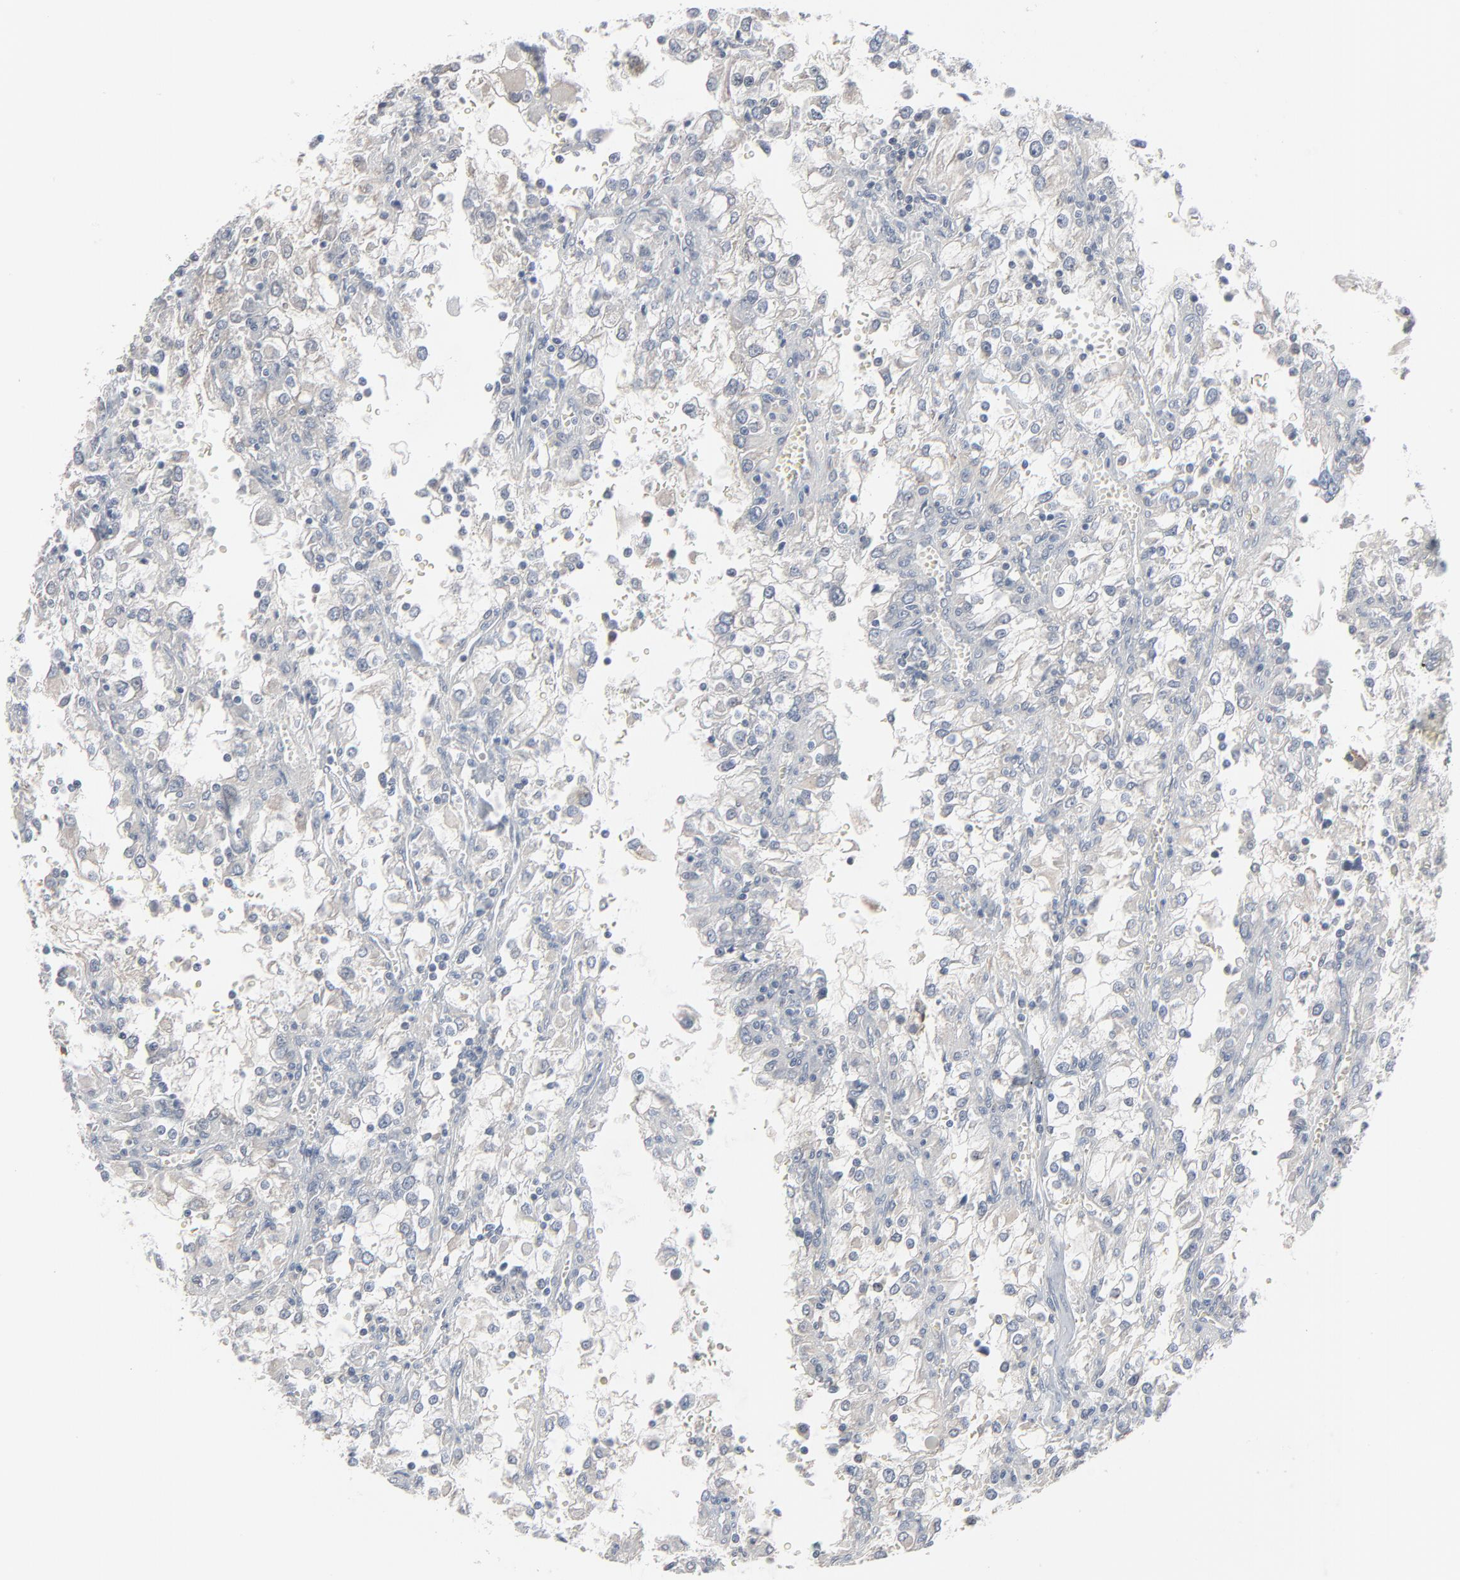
{"staining": {"intensity": "negative", "quantity": "none", "location": "none"}, "tissue": "renal cancer", "cell_type": "Tumor cells", "image_type": "cancer", "snomed": [{"axis": "morphology", "description": "Adenocarcinoma, NOS"}, {"axis": "topography", "description": "Kidney"}], "caption": "A histopathology image of renal cancer stained for a protein displays no brown staining in tumor cells. (Stains: DAB (3,3'-diaminobenzidine) IHC with hematoxylin counter stain, Microscopy: brightfield microscopy at high magnification).", "gene": "CCT5", "patient": {"sex": "female", "age": 52}}